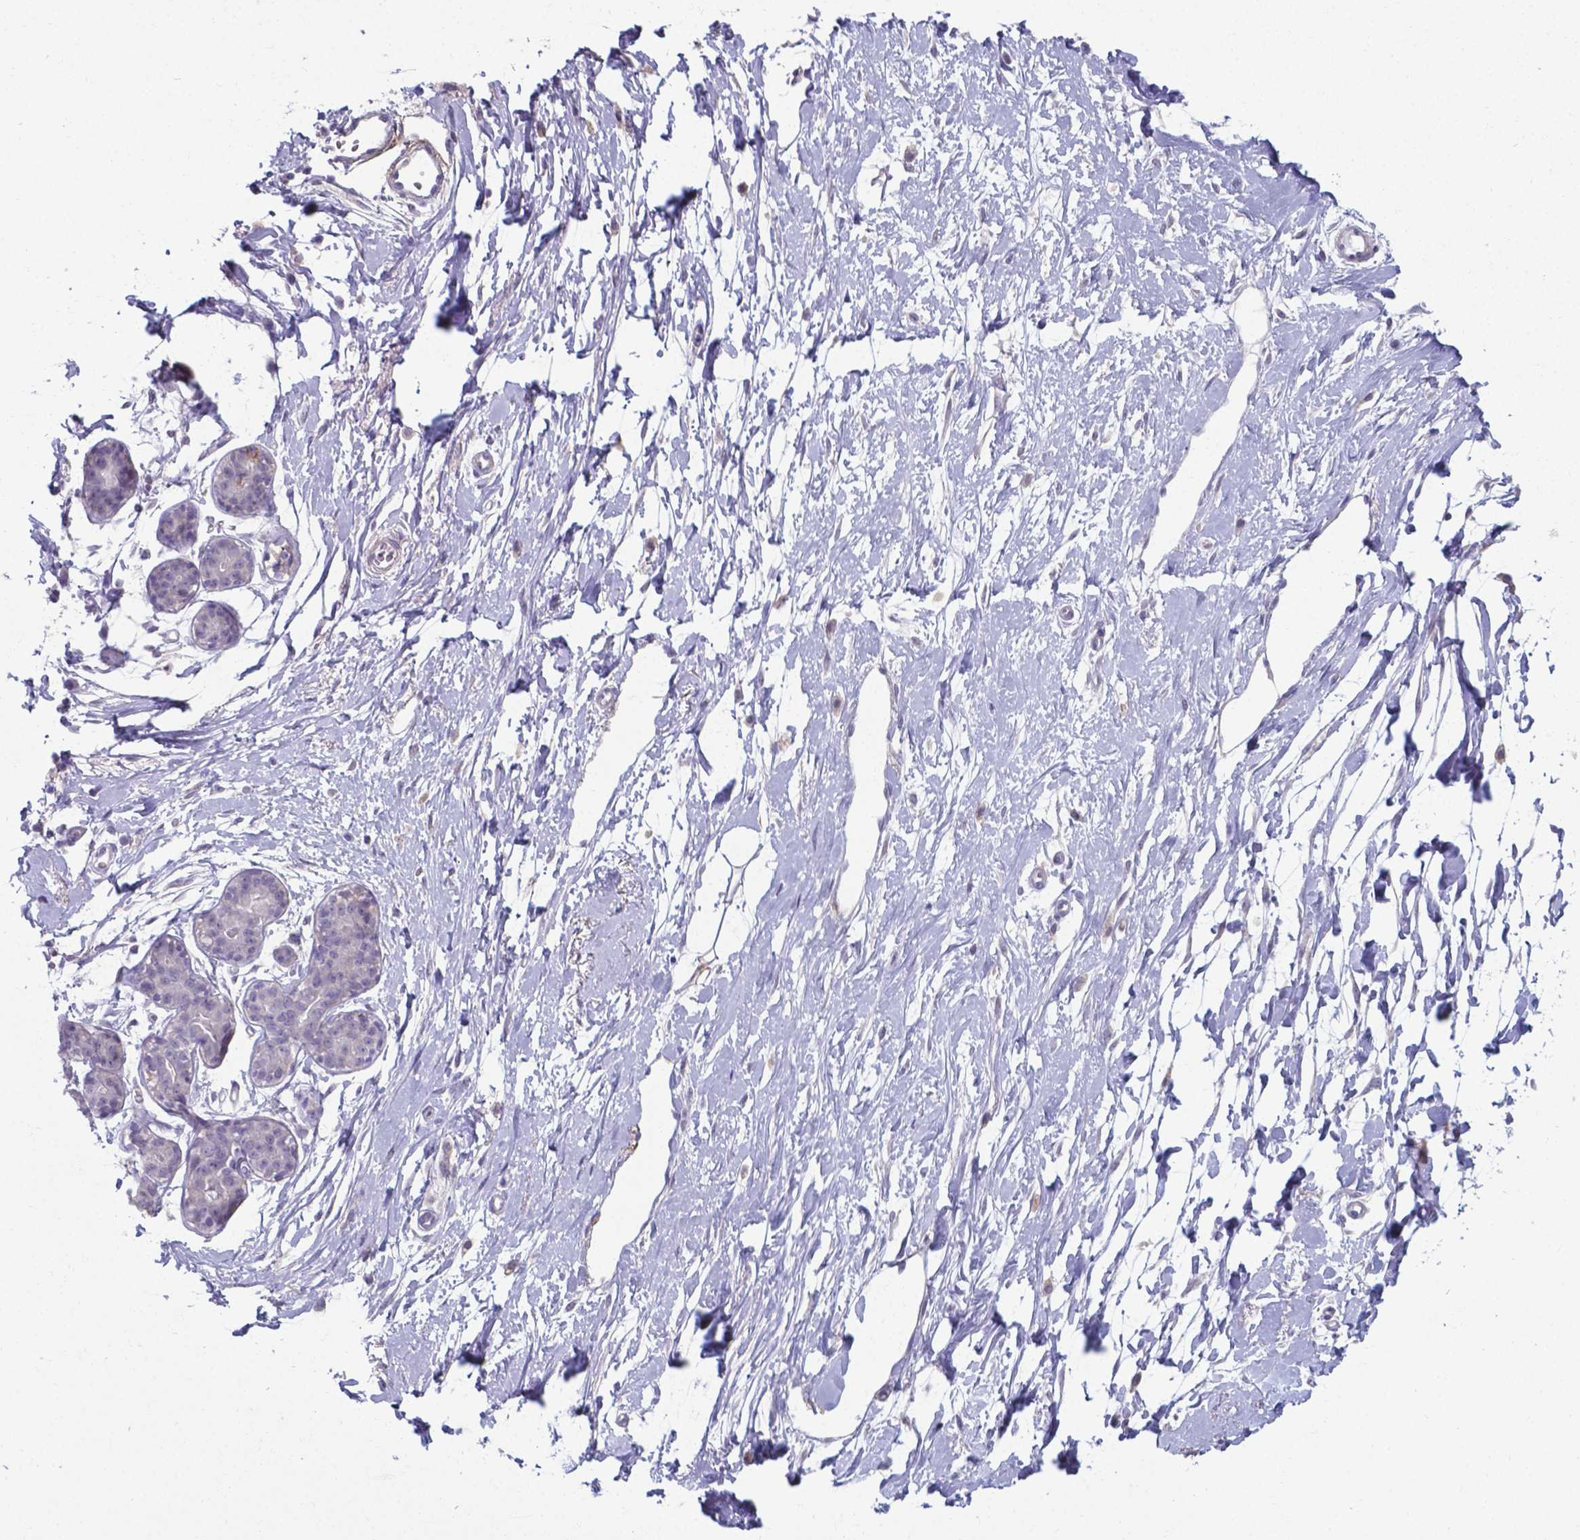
{"staining": {"intensity": "negative", "quantity": "none", "location": "none"}, "tissue": "breast", "cell_type": "Adipocytes", "image_type": "normal", "snomed": [{"axis": "morphology", "description": "Normal tissue, NOS"}, {"axis": "topography", "description": "Breast"}], "caption": "This micrograph is of benign breast stained with IHC to label a protein in brown with the nuclei are counter-stained blue. There is no expression in adipocytes.", "gene": "AP5B1", "patient": {"sex": "female", "age": 49}}